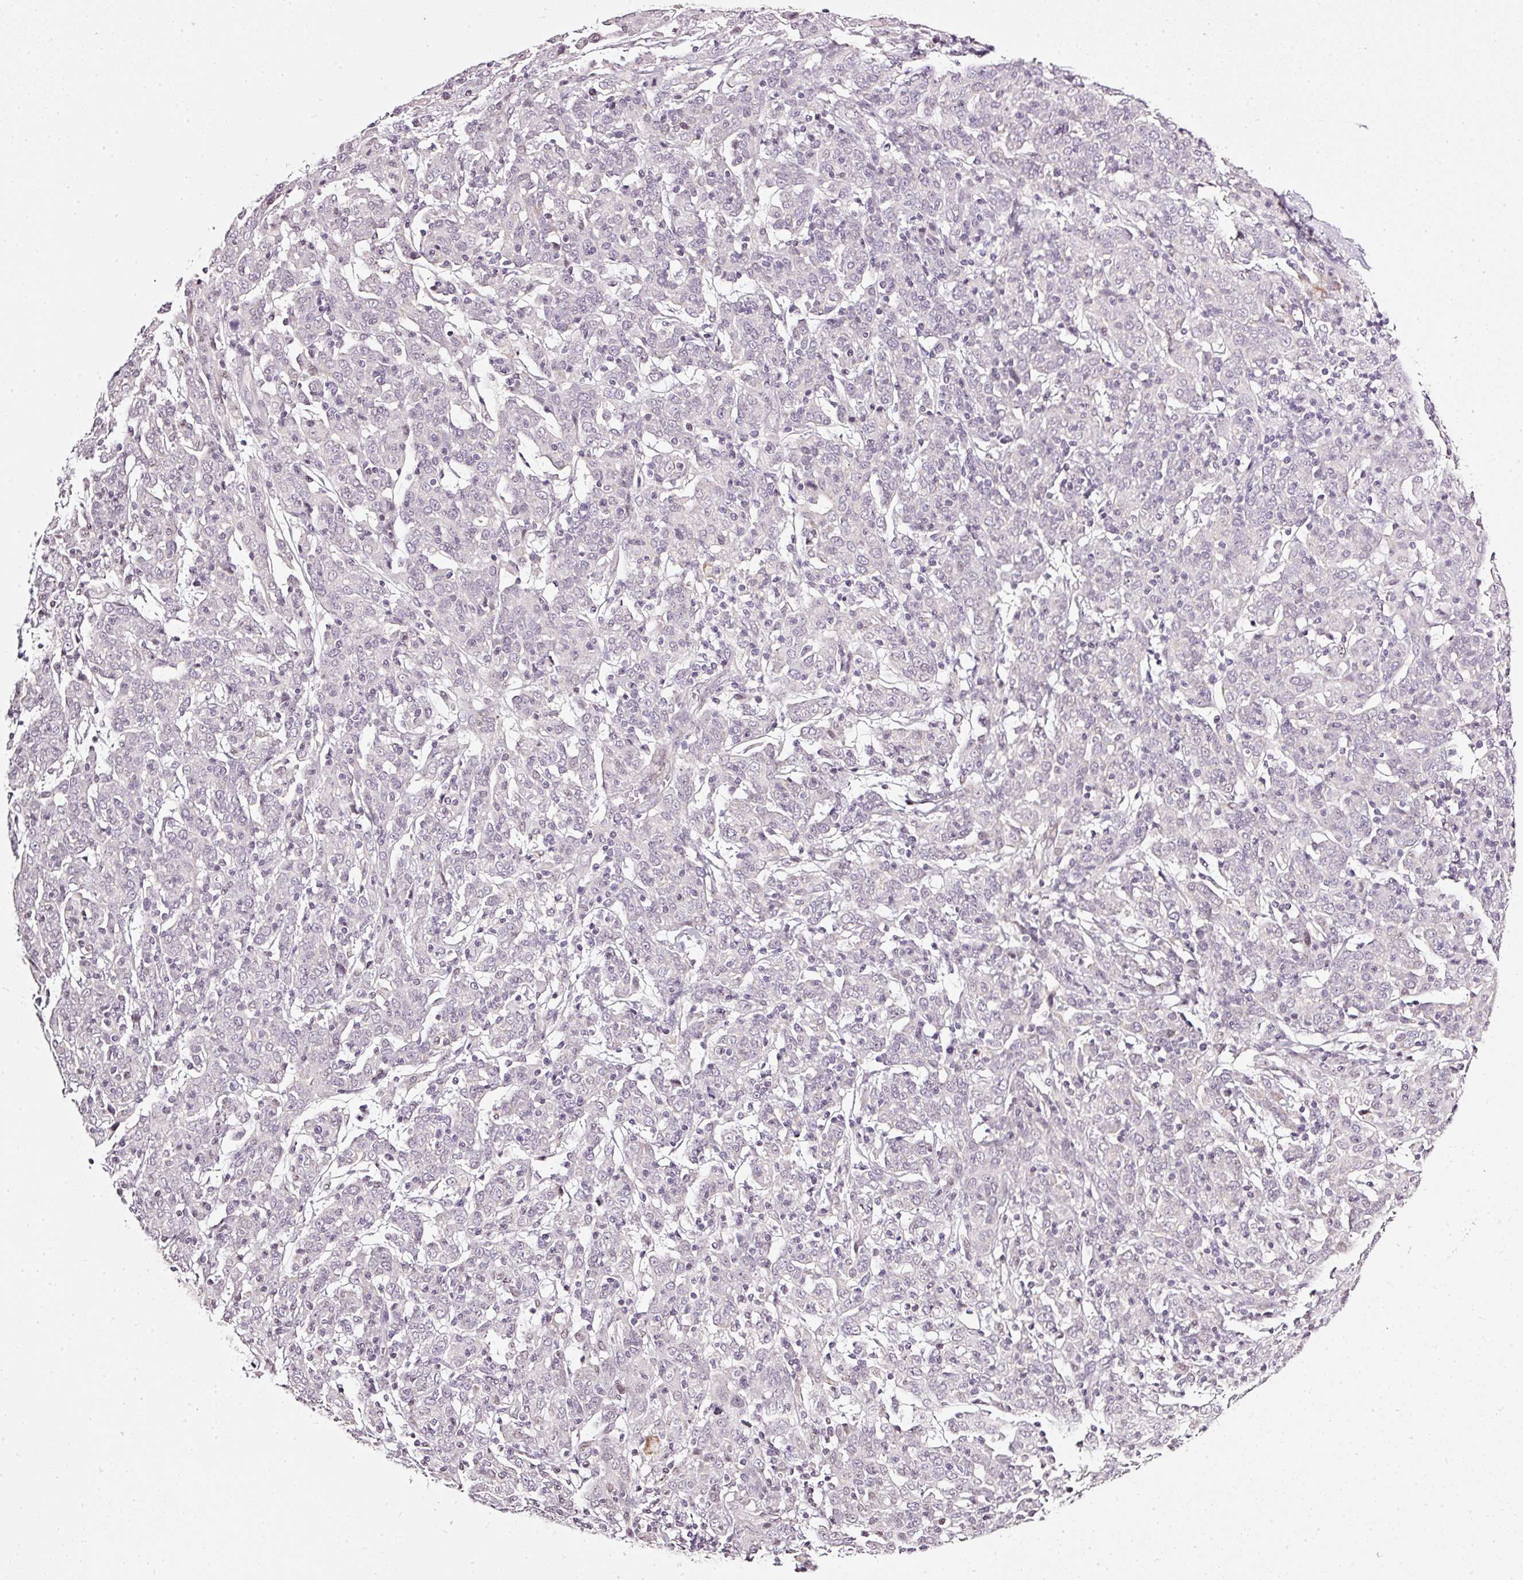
{"staining": {"intensity": "weak", "quantity": "<25%", "location": "nuclear"}, "tissue": "cervical cancer", "cell_type": "Tumor cells", "image_type": "cancer", "snomed": [{"axis": "morphology", "description": "Squamous cell carcinoma, NOS"}, {"axis": "topography", "description": "Cervix"}], "caption": "IHC histopathology image of human squamous cell carcinoma (cervical) stained for a protein (brown), which exhibits no staining in tumor cells.", "gene": "NRDE2", "patient": {"sex": "female", "age": 67}}